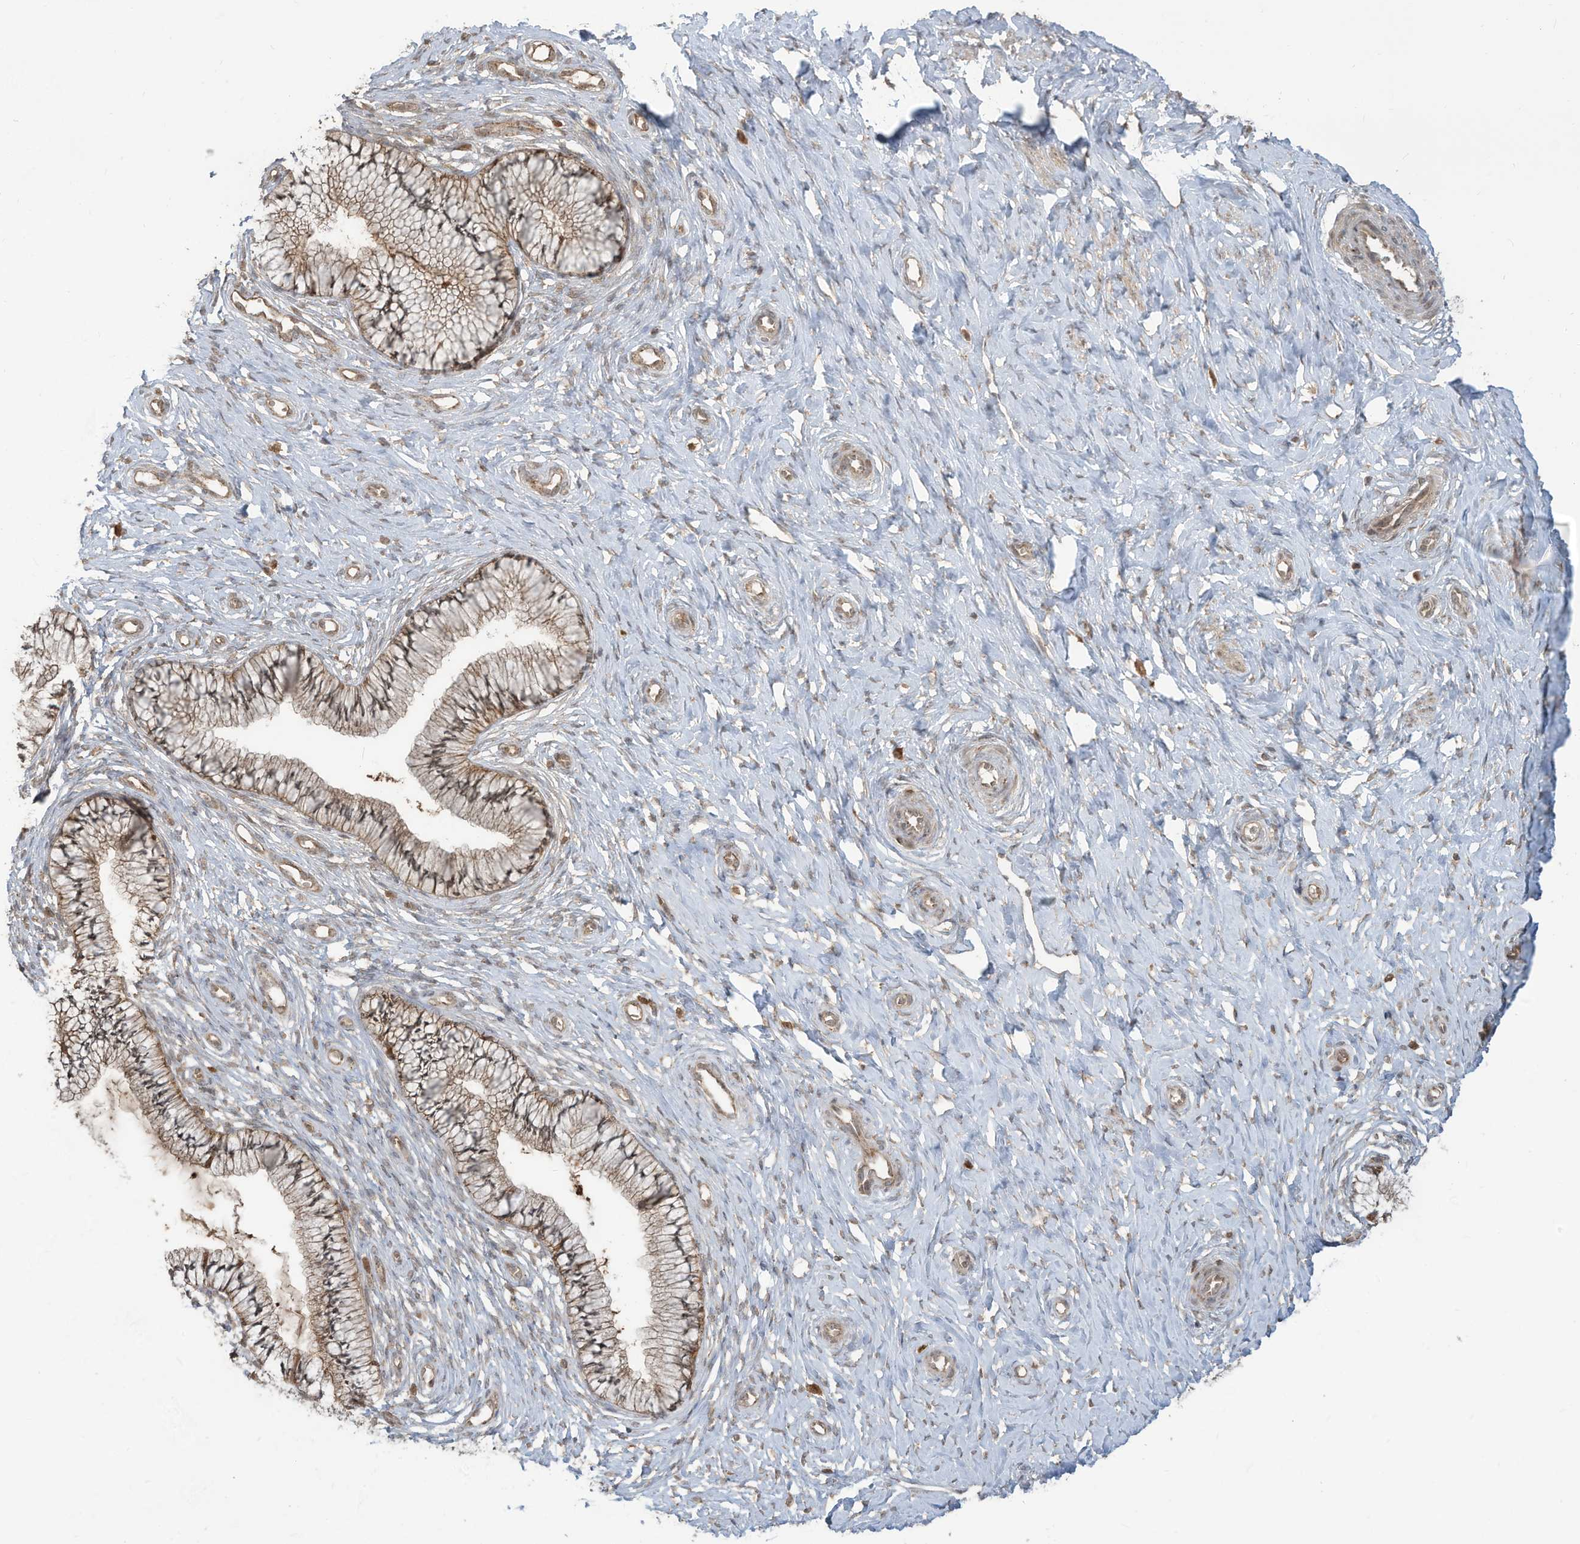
{"staining": {"intensity": "moderate", "quantity": ">75%", "location": "cytoplasmic/membranous"}, "tissue": "cervix", "cell_type": "Glandular cells", "image_type": "normal", "snomed": [{"axis": "morphology", "description": "Normal tissue, NOS"}, {"axis": "topography", "description": "Cervix"}], "caption": "A histopathology image showing moderate cytoplasmic/membranous positivity in approximately >75% of glandular cells in benign cervix, as visualized by brown immunohistochemical staining.", "gene": "CARF", "patient": {"sex": "female", "age": 36}}